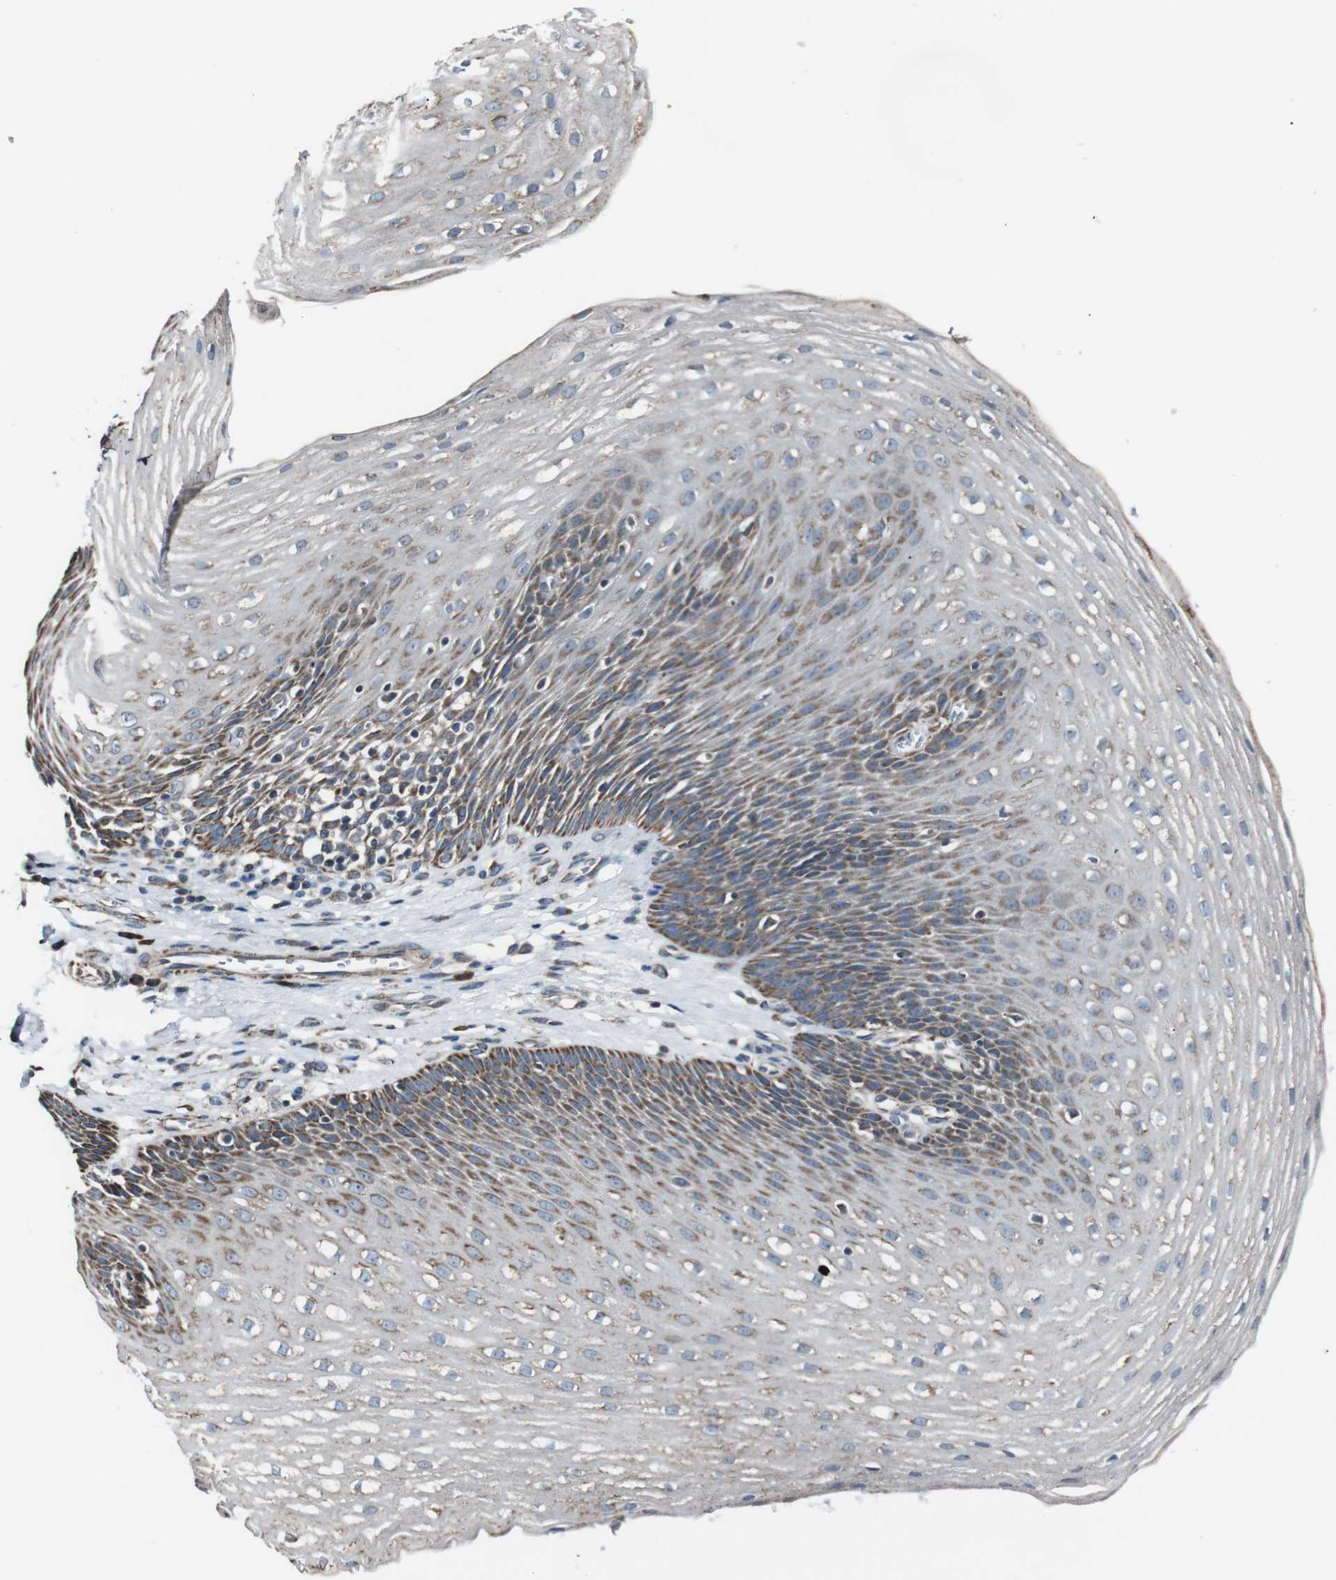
{"staining": {"intensity": "moderate", "quantity": "25%-75%", "location": "cytoplasmic/membranous"}, "tissue": "esophagus", "cell_type": "Squamous epithelial cells", "image_type": "normal", "snomed": [{"axis": "morphology", "description": "Normal tissue, NOS"}, {"axis": "topography", "description": "Esophagus"}], "caption": "A photomicrograph of human esophagus stained for a protein reveals moderate cytoplasmic/membranous brown staining in squamous epithelial cells.", "gene": "CISD2", "patient": {"sex": "male", "age": 48}}